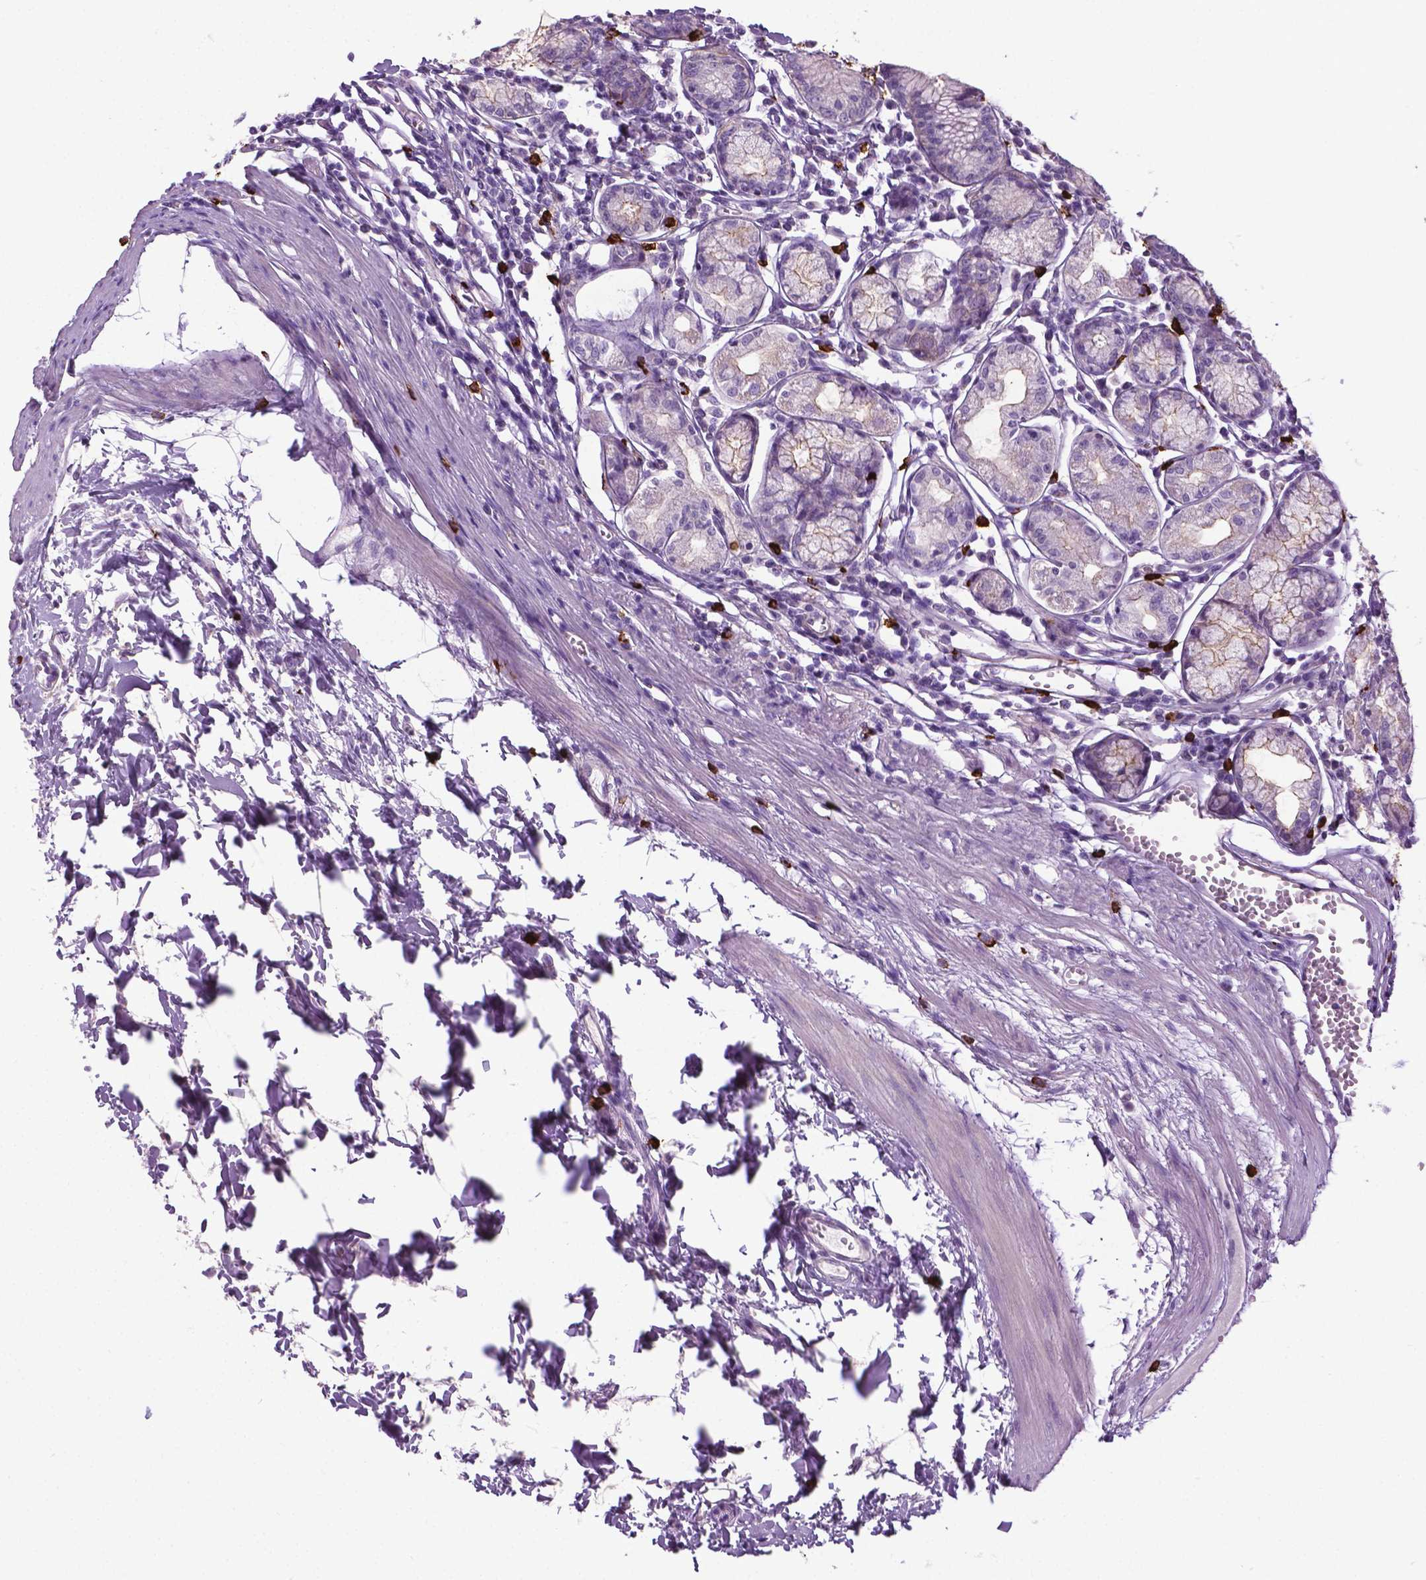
{"staining": {"intensity": "weak", "quantity": "25%-75%", "location": "cytoplasmic/membranous"}, "tissue": "stomach", "cell_type": "Glandular cells", "image_type": "normal", "snomed": [{"axis": "morphology", "description": "Normal tissue, NOS"}, {"axis": "topography", "description": "Stomach"}], "caption": "Protein expression analysis of unremarkable human stomach reveals weak cytoplasmic/membranous staining in approximately 25%-75% of glandular cells. Using DAB (3,3'-diaminobenzidine) (brown) and hematoxylin (blue) stains, captured at high magnification using brightfield microscopy.", "gene": "SPECC1L", "patient": {"sex": "male", "age": 55}}